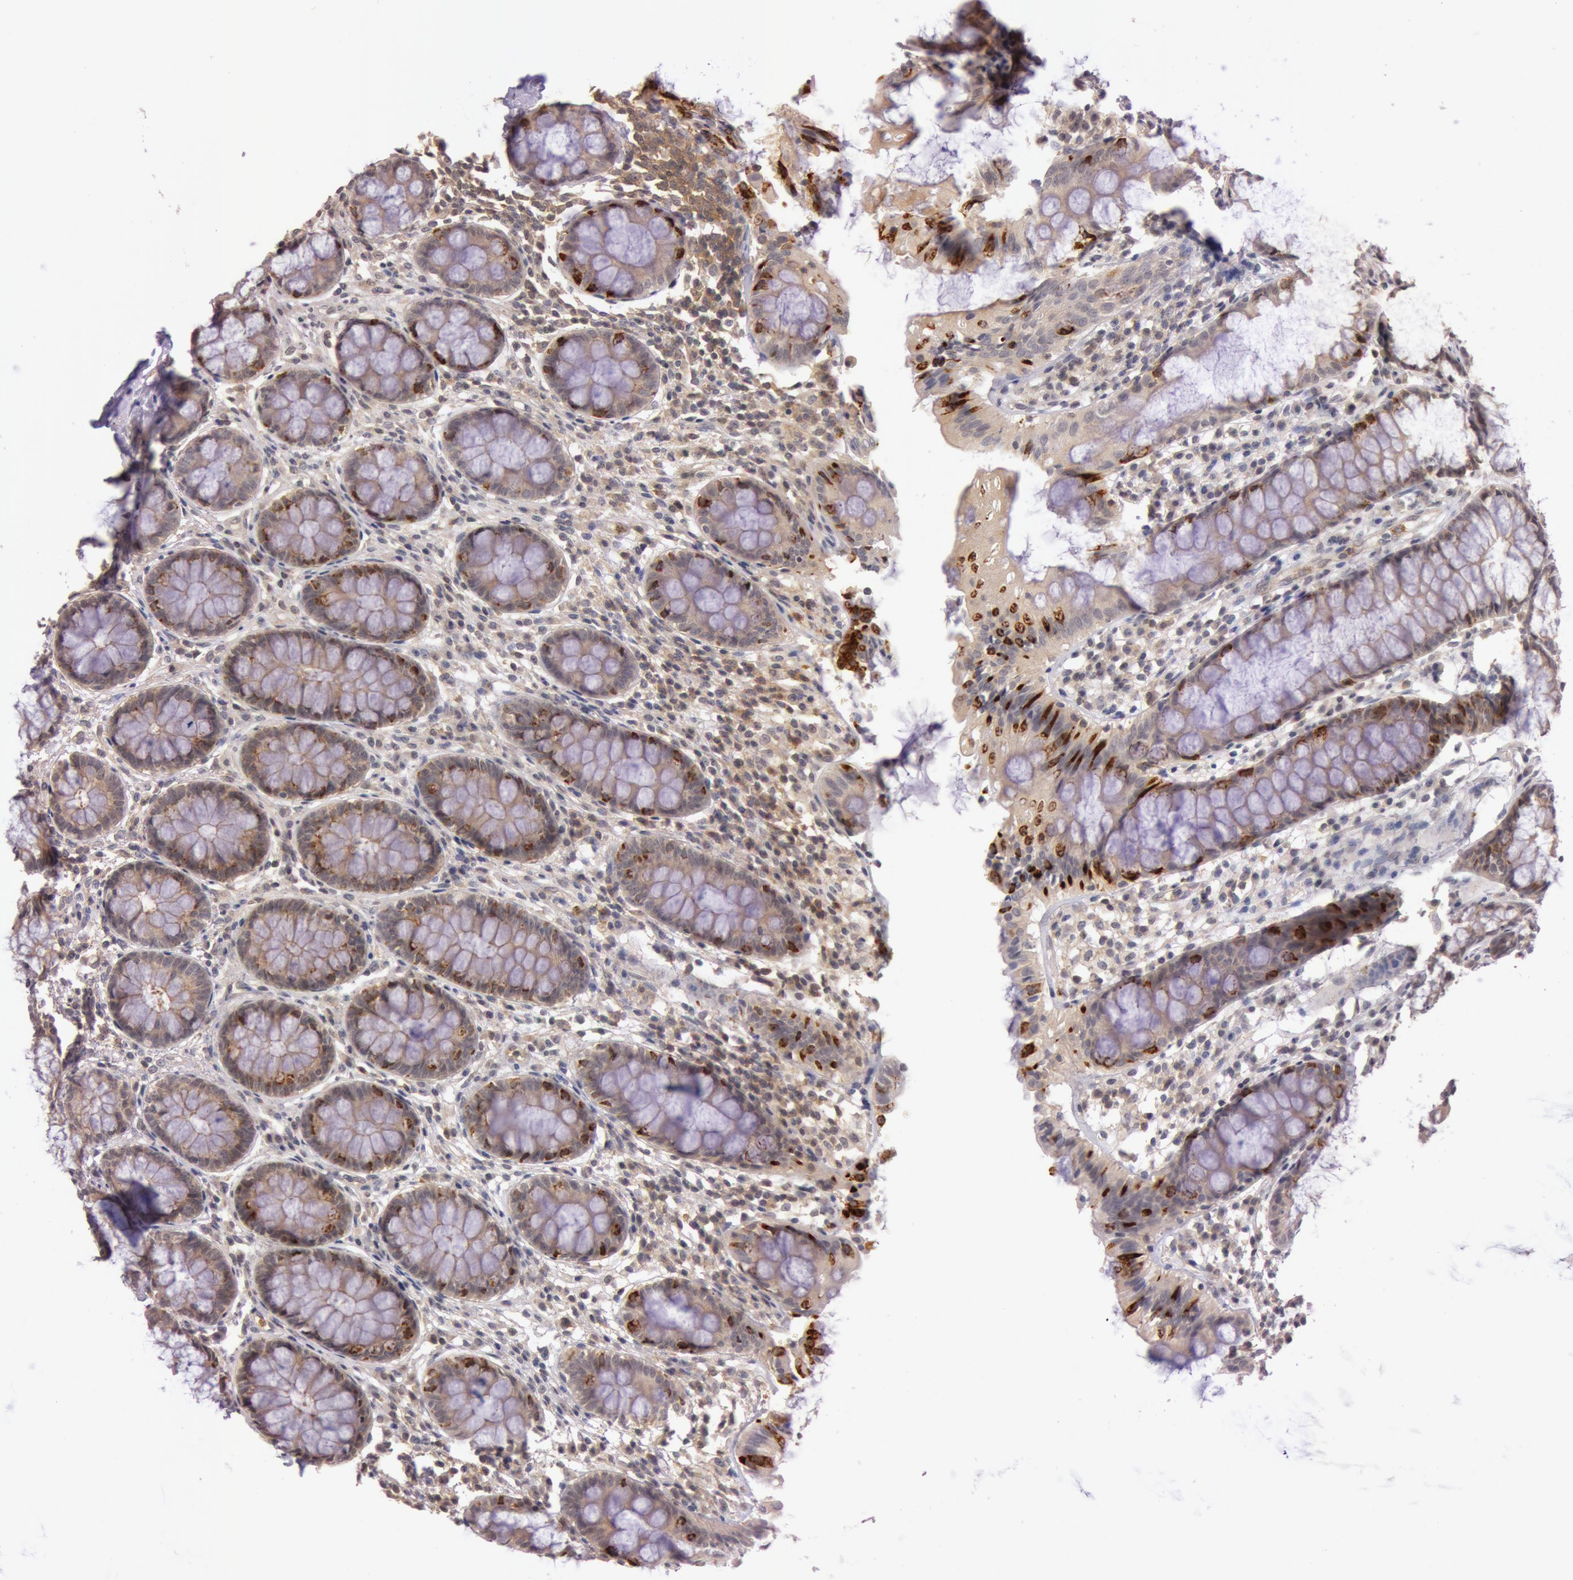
{"staining": {"intensity": "weak", "quantity": ">75%", "location": "cytoplasmic/membranous"}, "tissue": "rectum", "cell_type": "Glandular cells", "image_type": "normal", "snomed": [{"axis": "morphology", "description": "Normal tissue, NOS"}, {"axis": "topography", "description": "Rectum"}], "caption": "Protein analysis of unremarkable rectum displays weak cytoplasmic/membranous staining in approximately >75% of glandular cells.", "gene": "ATG2B", "patient": {"sex": "female", "age": 66}}